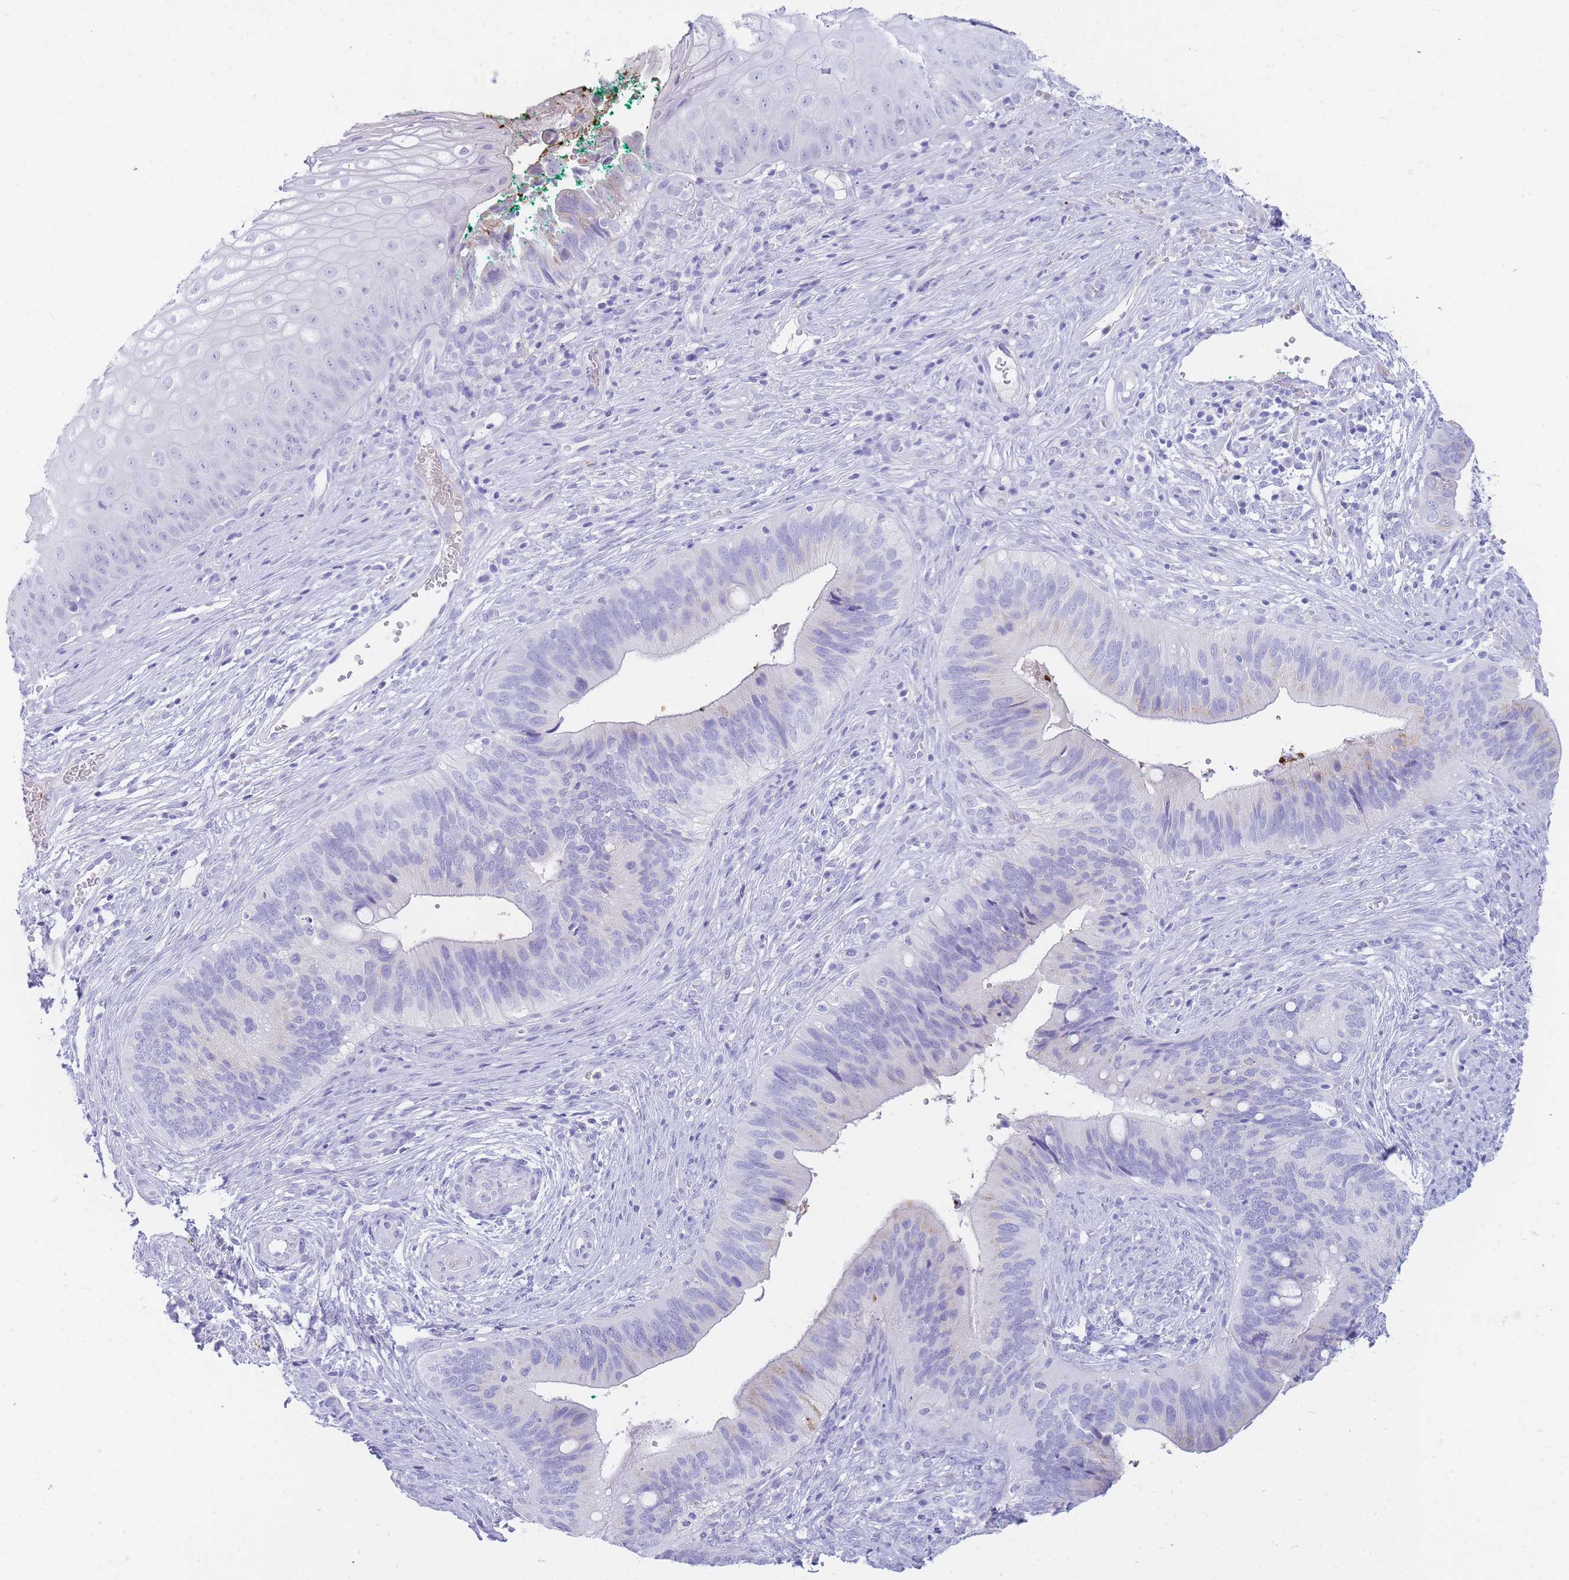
{"staining": {"intensity": "negative", "quantity": "none", "location": "none"}, "tissue": "cervical cancer", "cell_type": "Tumor cells", "image_type": "cancer", "snomed": [{"axis": "morphology", "description": "Adenocarcinoma, NOS"}, {"axis": "topography", "description": "Cervix"}], "caption": "DAB (3,3'-diaminobenzidine) immunohistochemical staining of cervical cancer displays no significant staining in tumor cells.", "gene": "NKX1-2", "patient": {"sex": "female", "age": 42}}